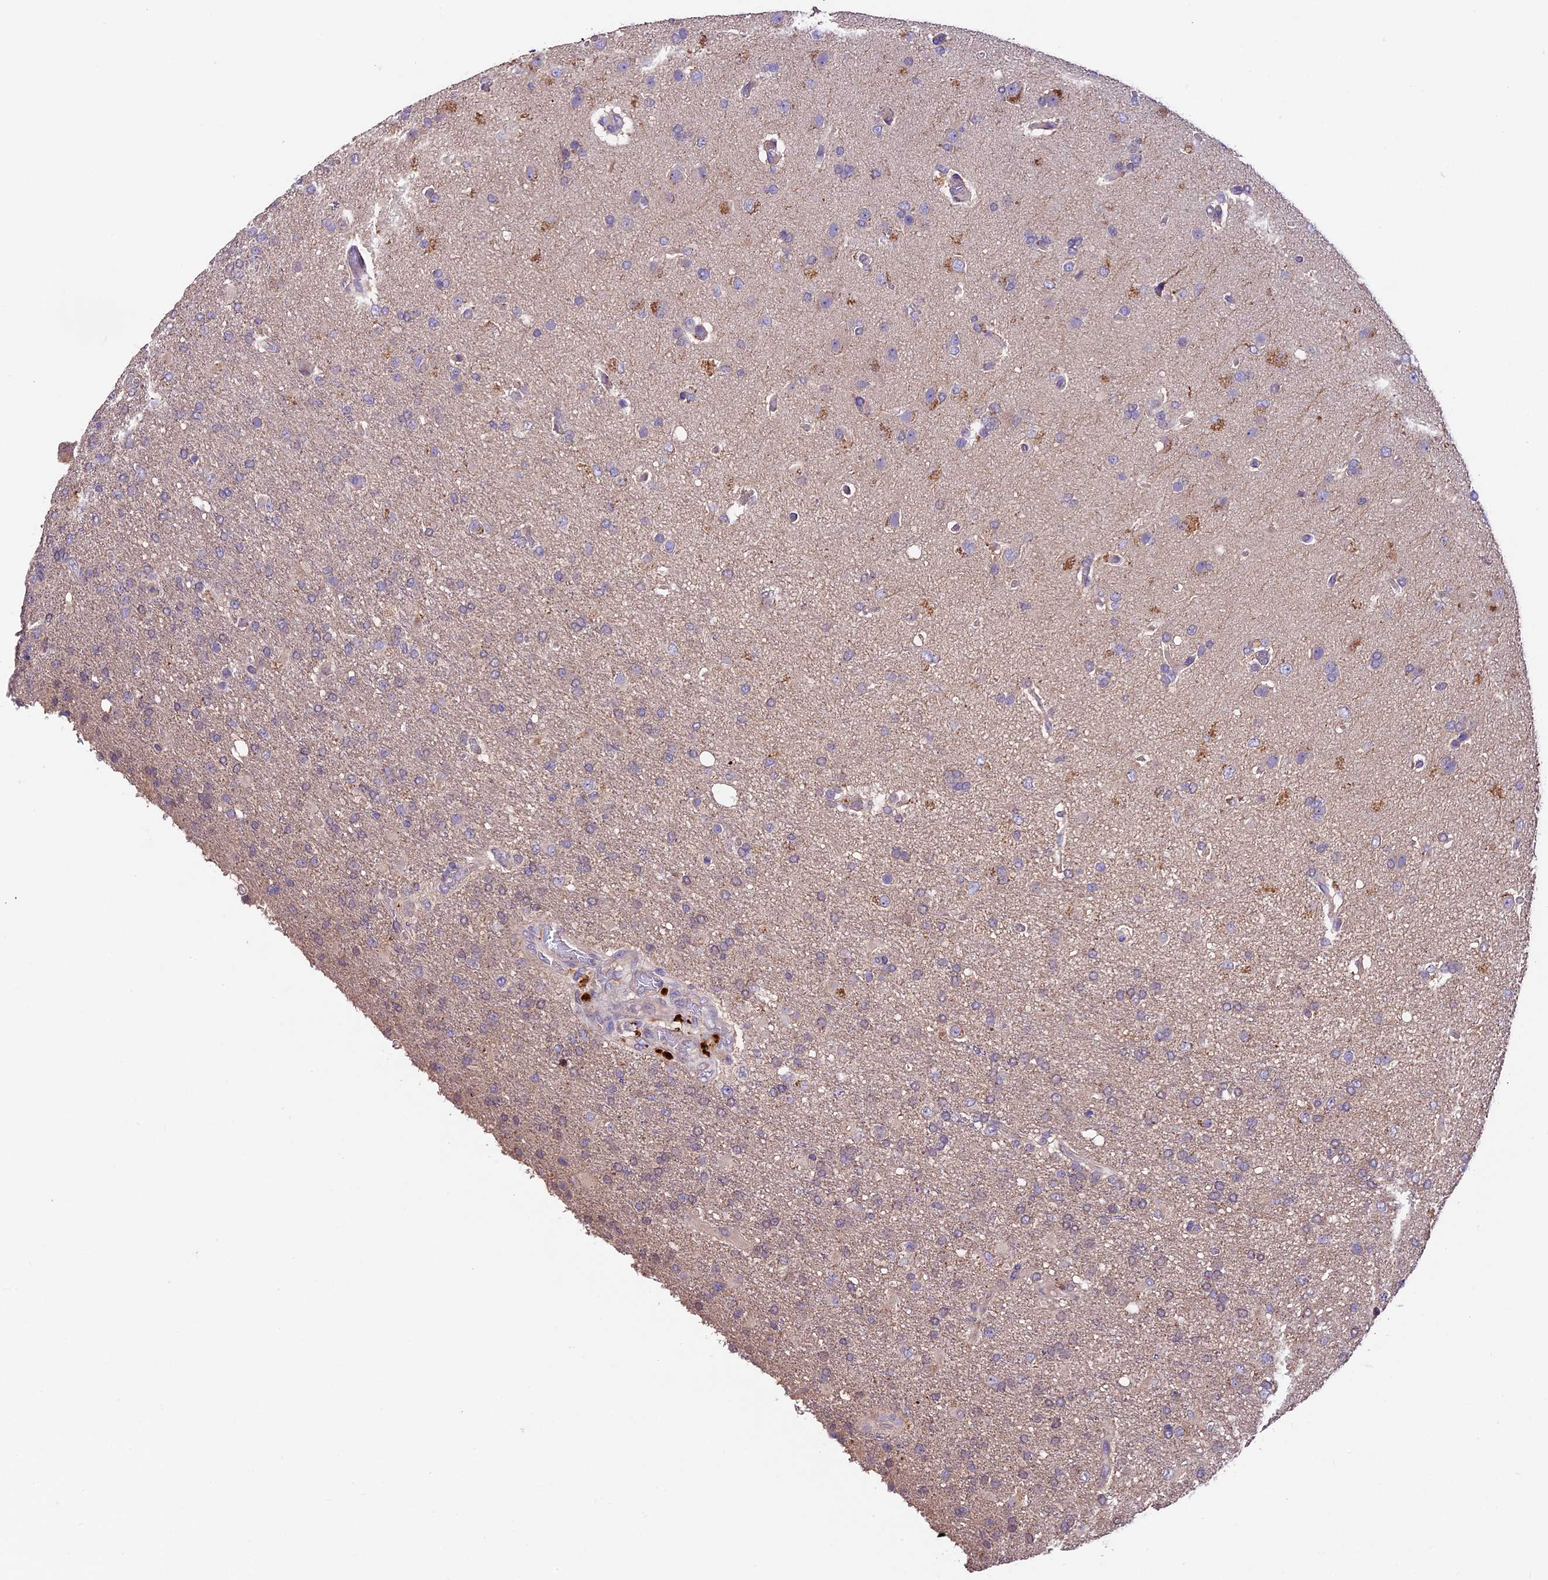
{"staining": {"intensity": "negative", "quantity": "none", "location": "none"}, "tissue": "glioma", "cell_type": "Tumor cells", "image_type": "cancer", "snomed": [{"axis": "morphology", "description": "Glioma, malignant, High grade"}, {"axis": "topography", "description": "Brain"}], "caption": "Human glioma stained for a protein using immunohistochemistry (IHC) reveals no positivity in tumor cells.", "gene": "SBNO2", "patient": {"sex": "female", "age": 74}}